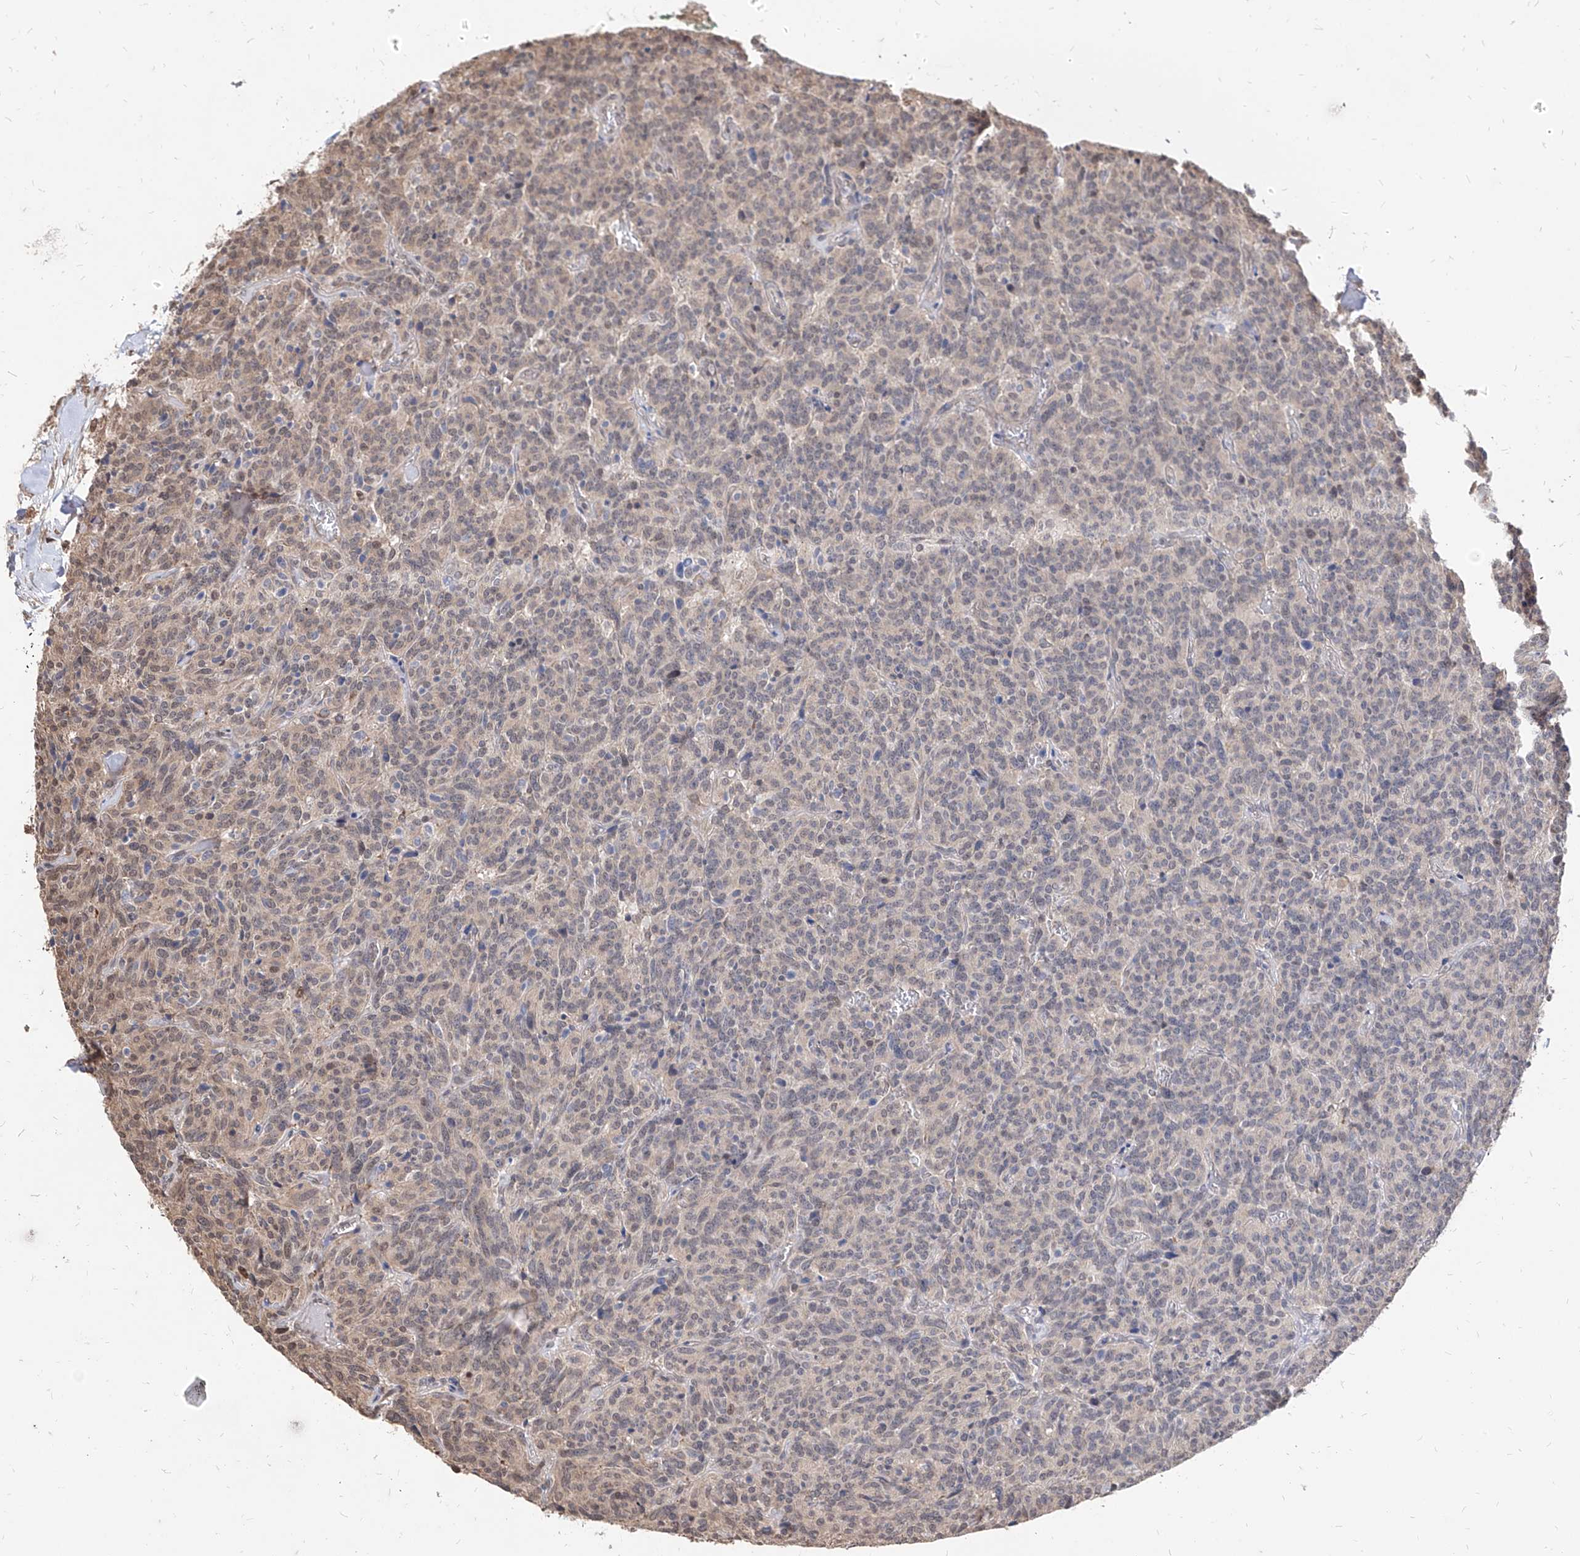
{"staining": {"intensity": "weak", "quantity": "<25%", "location": "cytoplasmic/membranous,nuclear"}, "tissue": "carcinoid", "cell_type": "Tumor cells", "image_type": "cancer", "snomed": [{"axis": "morphology", "description": "Carcinoid, malignant, NOS"}, {"axis": "topography", "description": "Lung"}], "caption": "IHC of human carcinoid displays no staining in tumor cells. (Stains: DAB immunohistochemistry (IHC) with hematoxylin counter stain, Microscopy: brightfield microscopy at high magnification).", "gene": "C8orf82", "patient": {"sex": "female", "age": 46}}